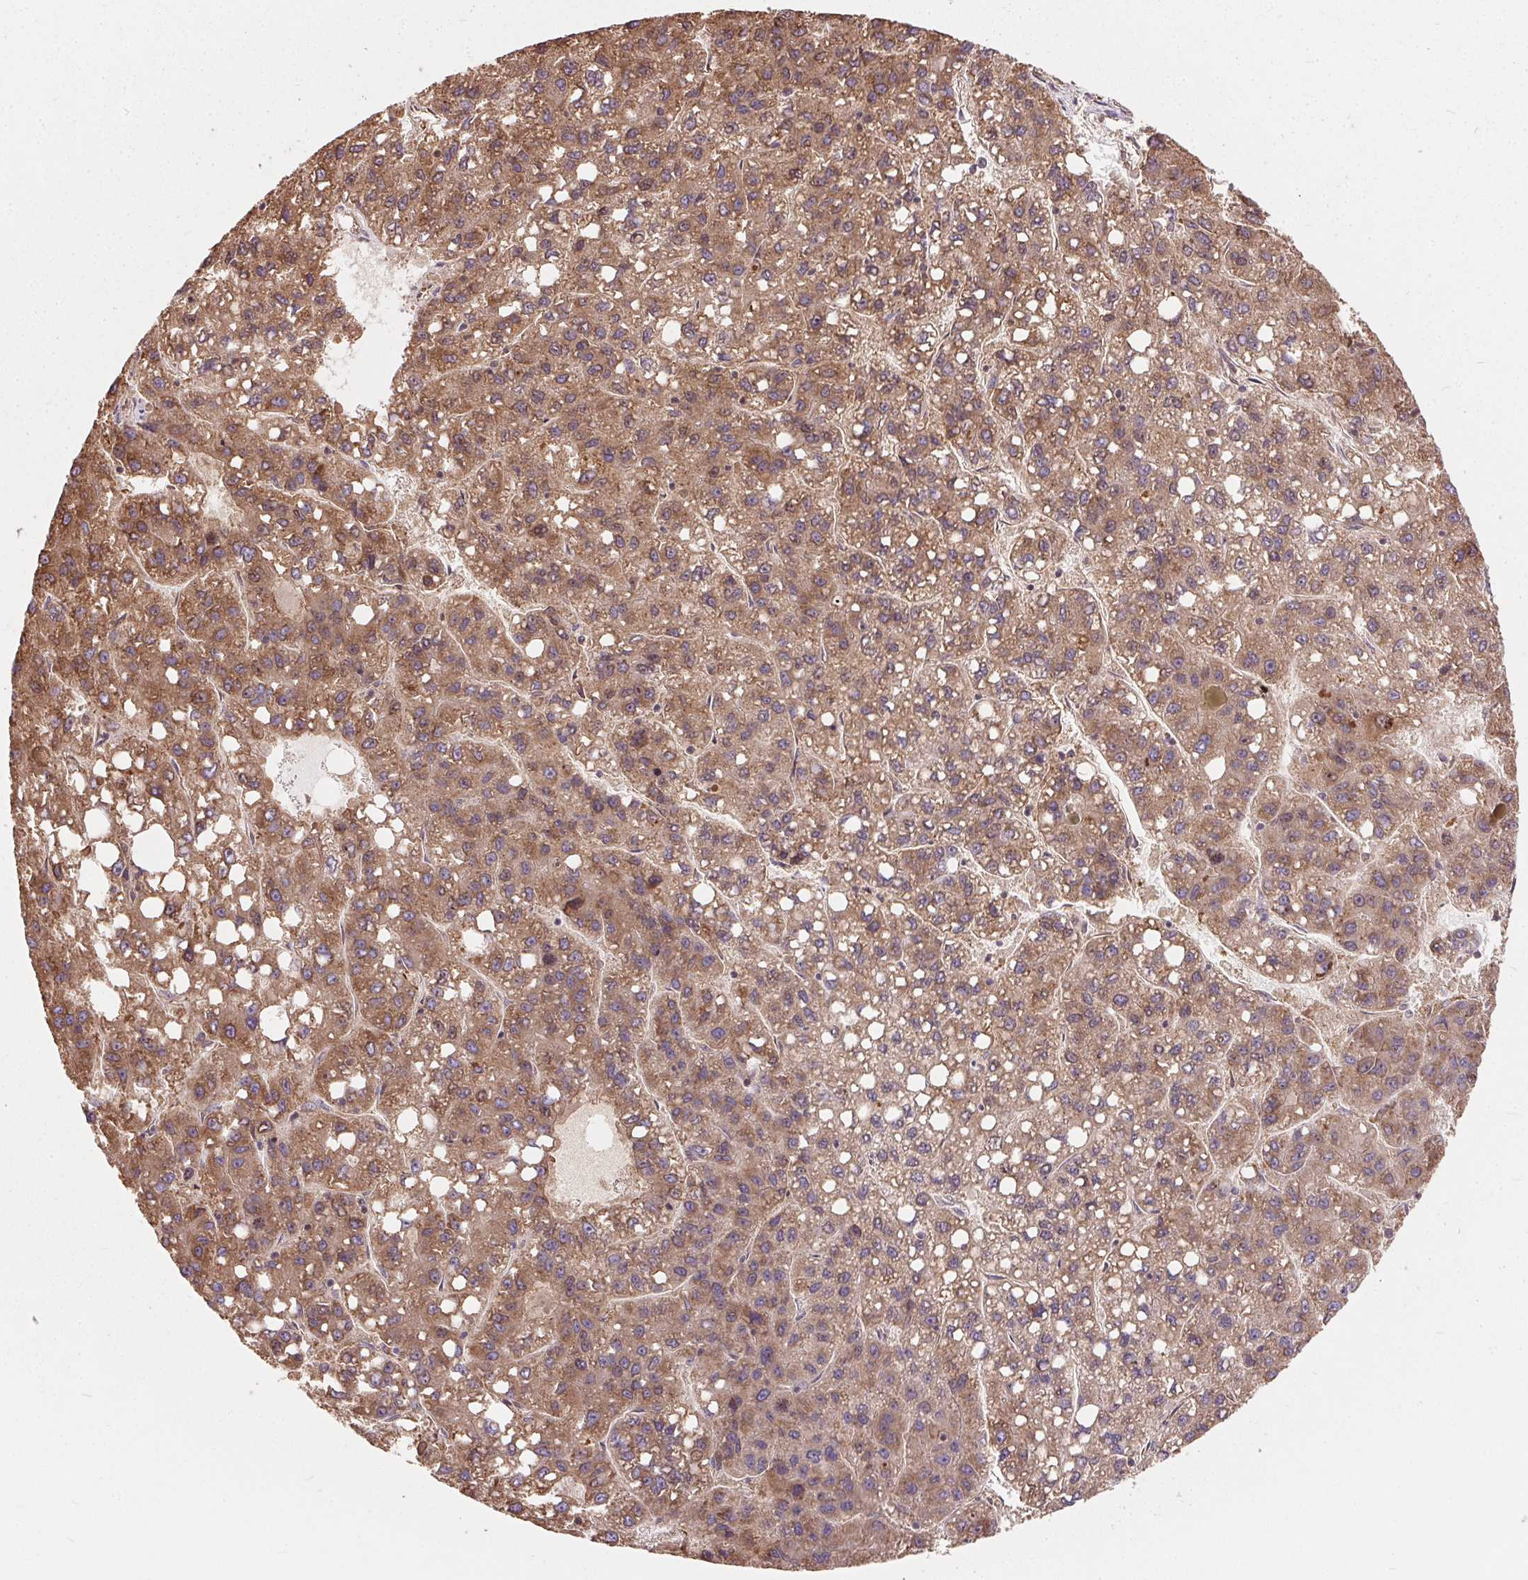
{"staining": {"intensity": "moderate", "quantity": ">75%", "location": "cytoplasmic/membranous"}, "tissue": "liver cancer", "cell_type": "Tumor cells", "image_type": "cancer", "snomed": [{"axis": "morphology", "description": "Carcinoma, Hepatocellular, NOS"}, {"axis": "topography", "description": "Liver"}], "caption": "Human hepatocellular carcinoma (liver) stained for a protein (brown) reveals moderate cytoplasmic/membranous positive positivity in approximately >75% of tumor cells.", "gene": "EIF2S1", "patient": {"sex": "female", "age": 82}}